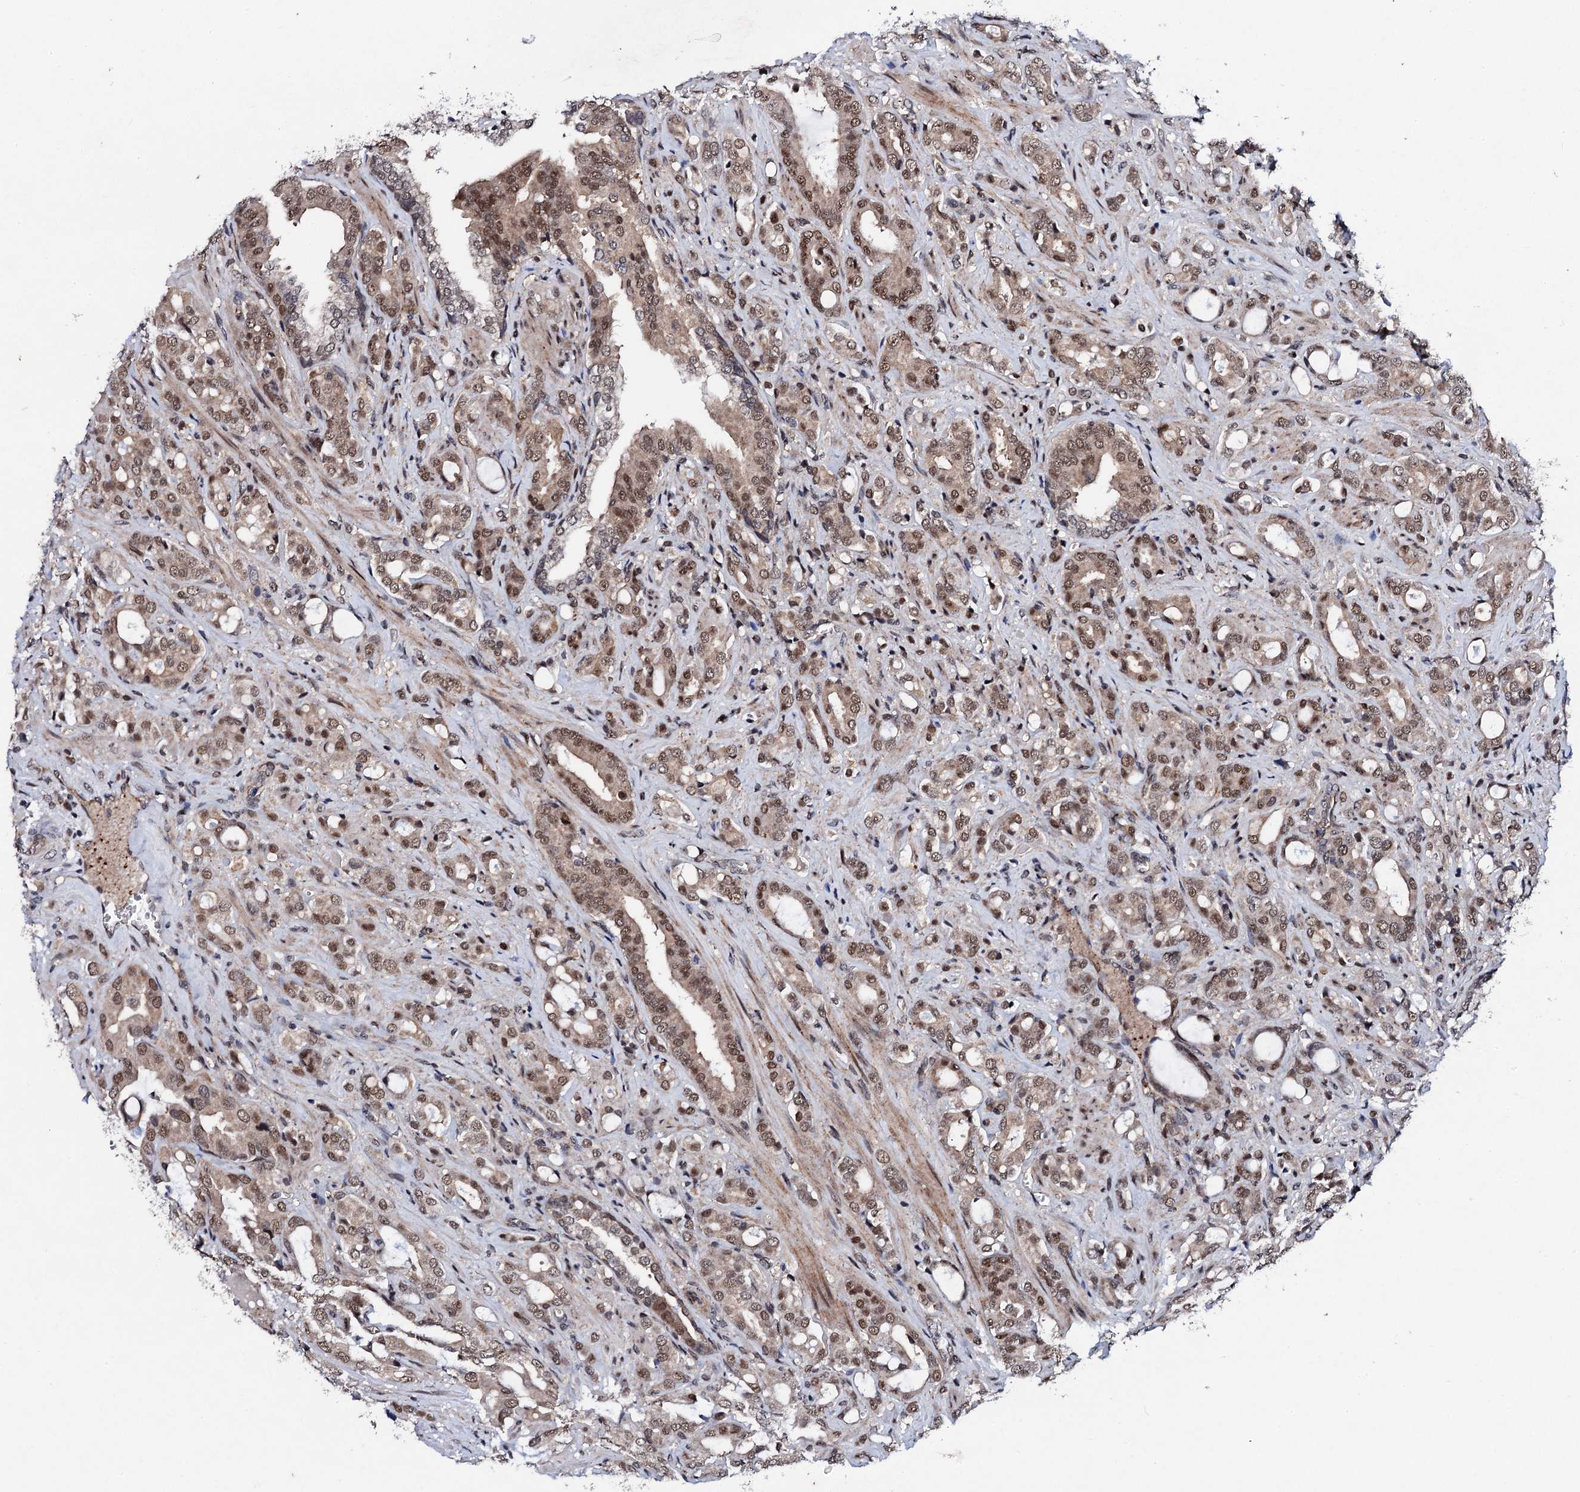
{"staining": {"intensity": "moderate", "quantity": ">75%", "location": "cytoplasmic/membranous,nuclear"}, "tissue": "prostate cancer", "cell_type": "Tumor cells", "image_type": "cancer", "snomed": [{"axis": "morphology", "description": "Adenocarcinoma, High grade"}, {"axis": "topography", "description": "Prostate"}], "caption": "Human prostate cancer stained with a protein marker demonstrates moderate staining in tumor cells.", "gene": "CSTF3", "patient": {"sex": "male", "age": 72}}